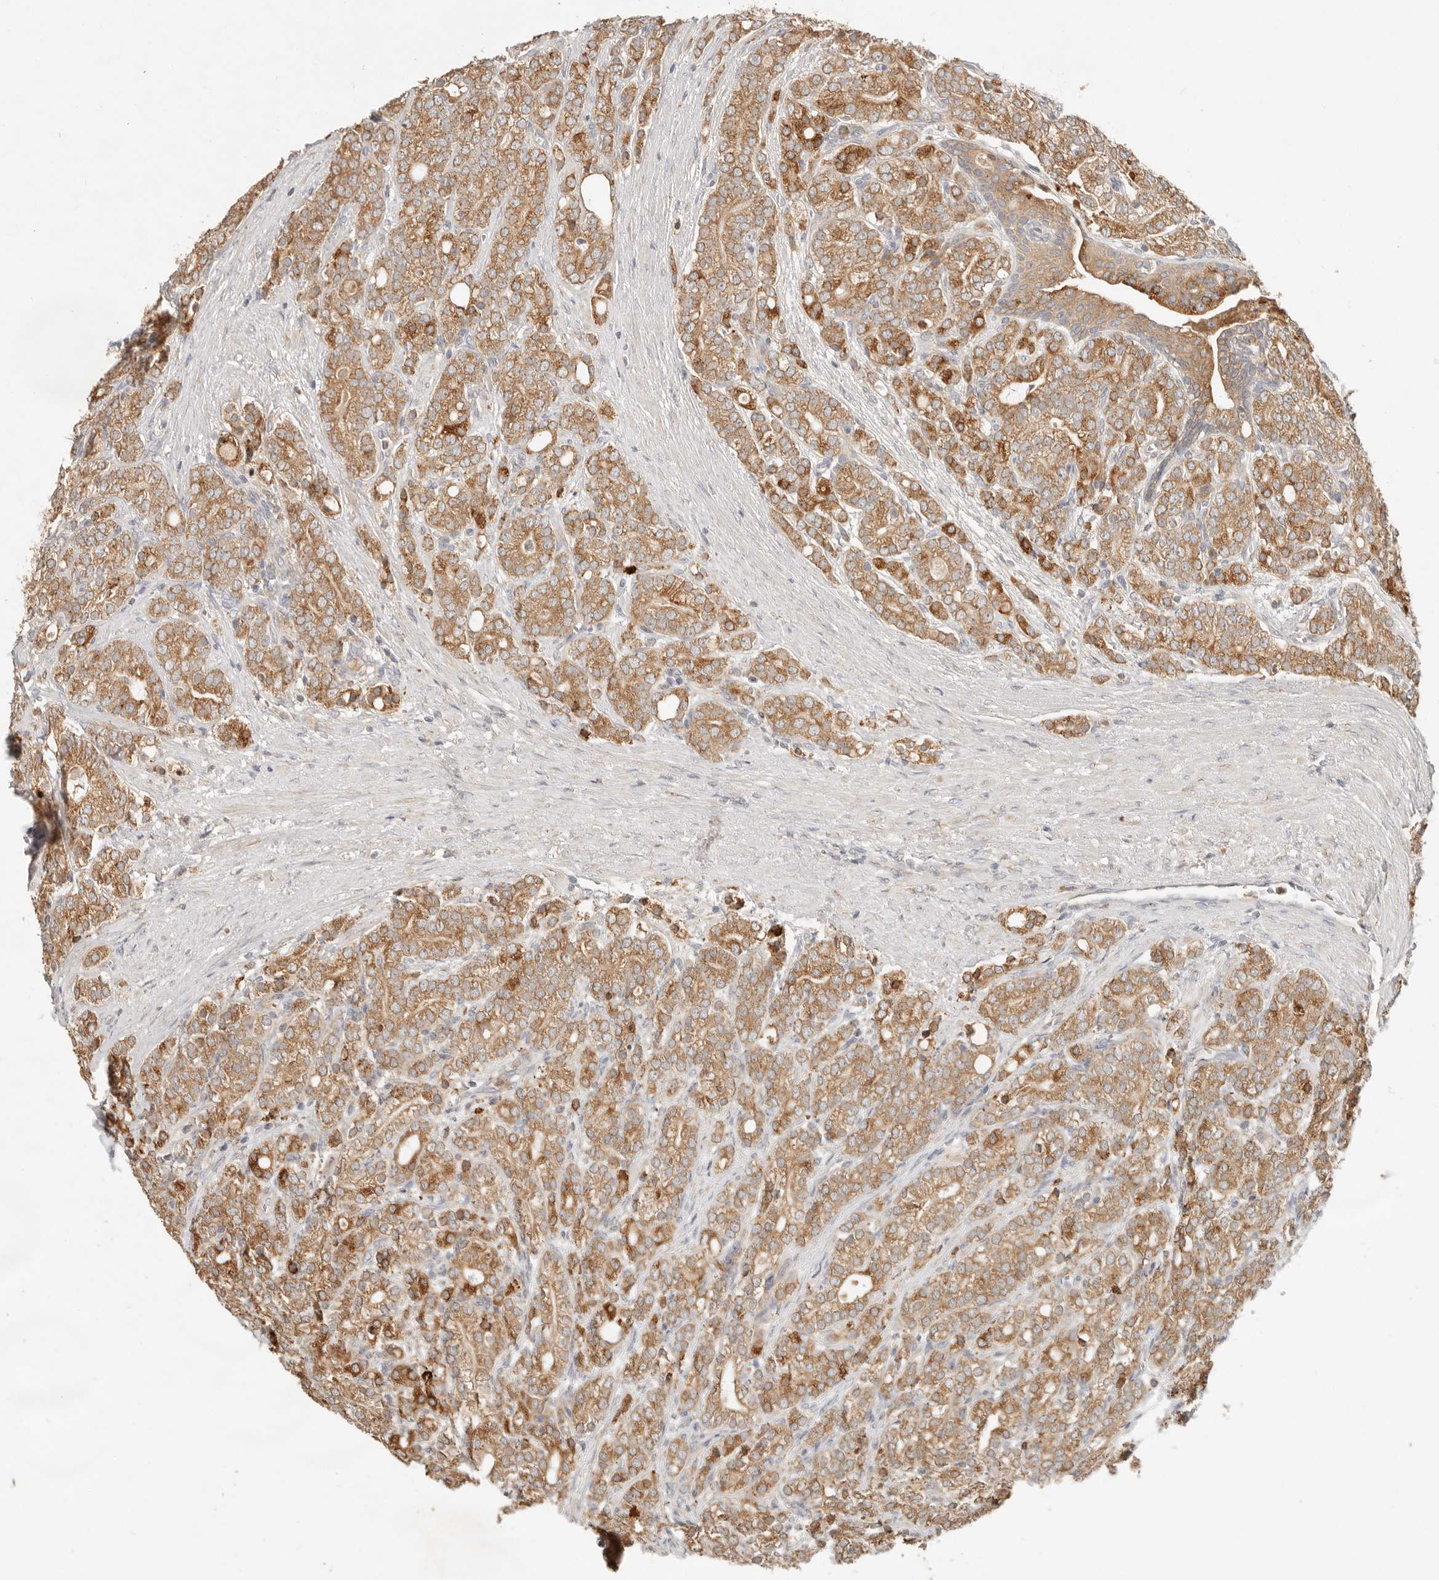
{"staining": {"intensity": "moderate", "quantity": ">75%", "location": "cytoplasmic/membranous"}, "tissue": "prostate cancer", "cell_type": "Tumor cells", "image_type": "cancer", "snomed": [{"axis": "morphology", "description": "Adenocarcinoma, High grade"}, {"axis": "topography", "description": "Prostate"}], "caption": "About >75% of tumor cells in human prostate cancer reveal moderate cytoplasmic/membranous protein staining as visualized by brown immunohistochemical staining.", "gene": "ARHGEF10L", "patient": {"sex": "male", "age": 57}}